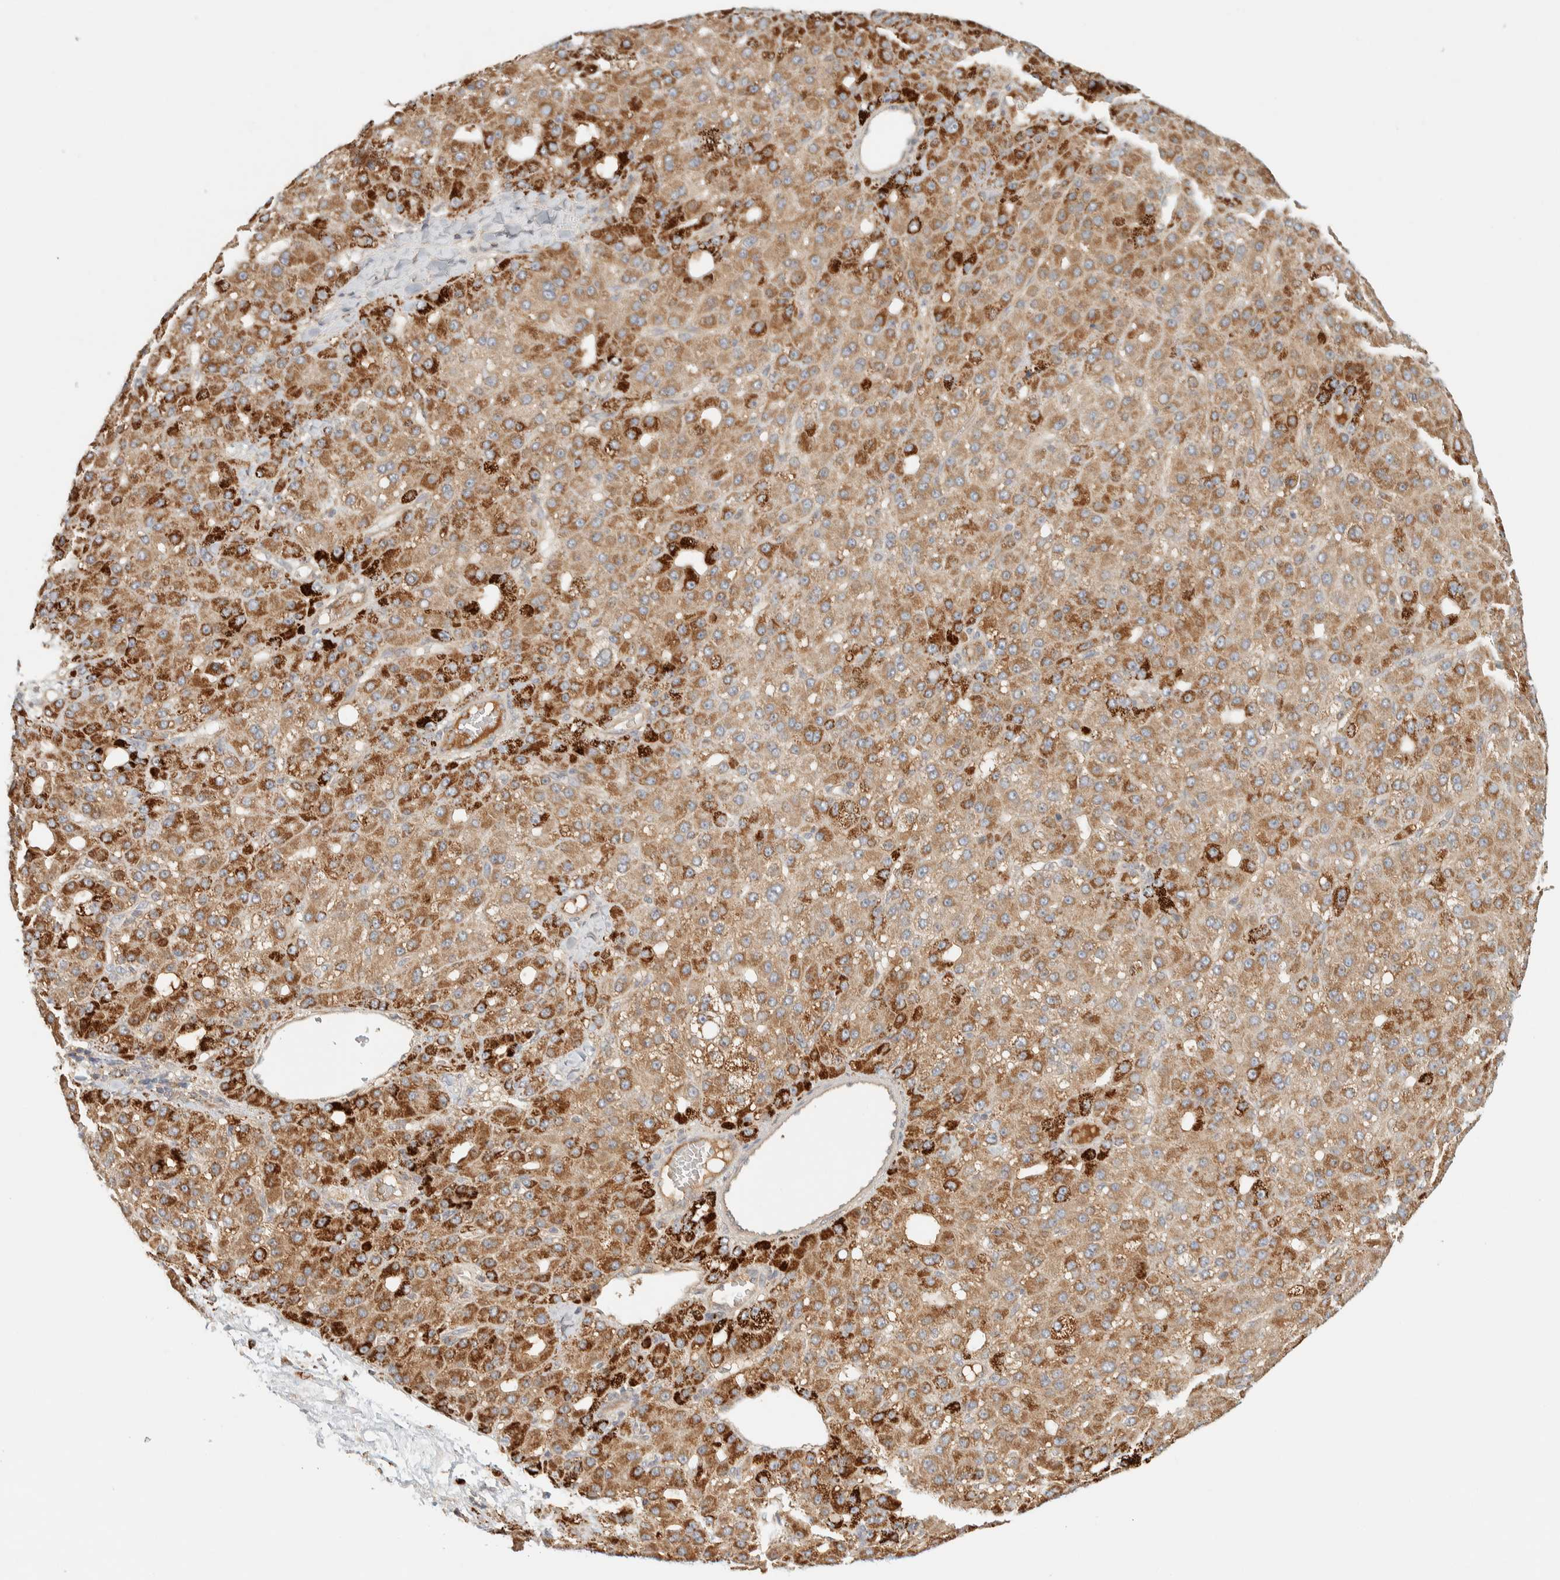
{"staining": {"intensity": "strong", "quantity": "25%-75%", "location": "cytoplasmic/membranous"}, "tissue": "liver cancer", "cell_type": "Tumor cells", "image_type": "cancer", "snomed": [{"axis": "morphology", "description": "Carcinoma, Hepatocellular, NOS"}, {"axis": "topography", "description": "Liver"}], "caption": "Hepatocellular carcinoma (liver) stained with a protein marker reveals strong staining in tumor cells.", "gene": "FAM167A", "patient": {"sex": "male", "age": 67}}